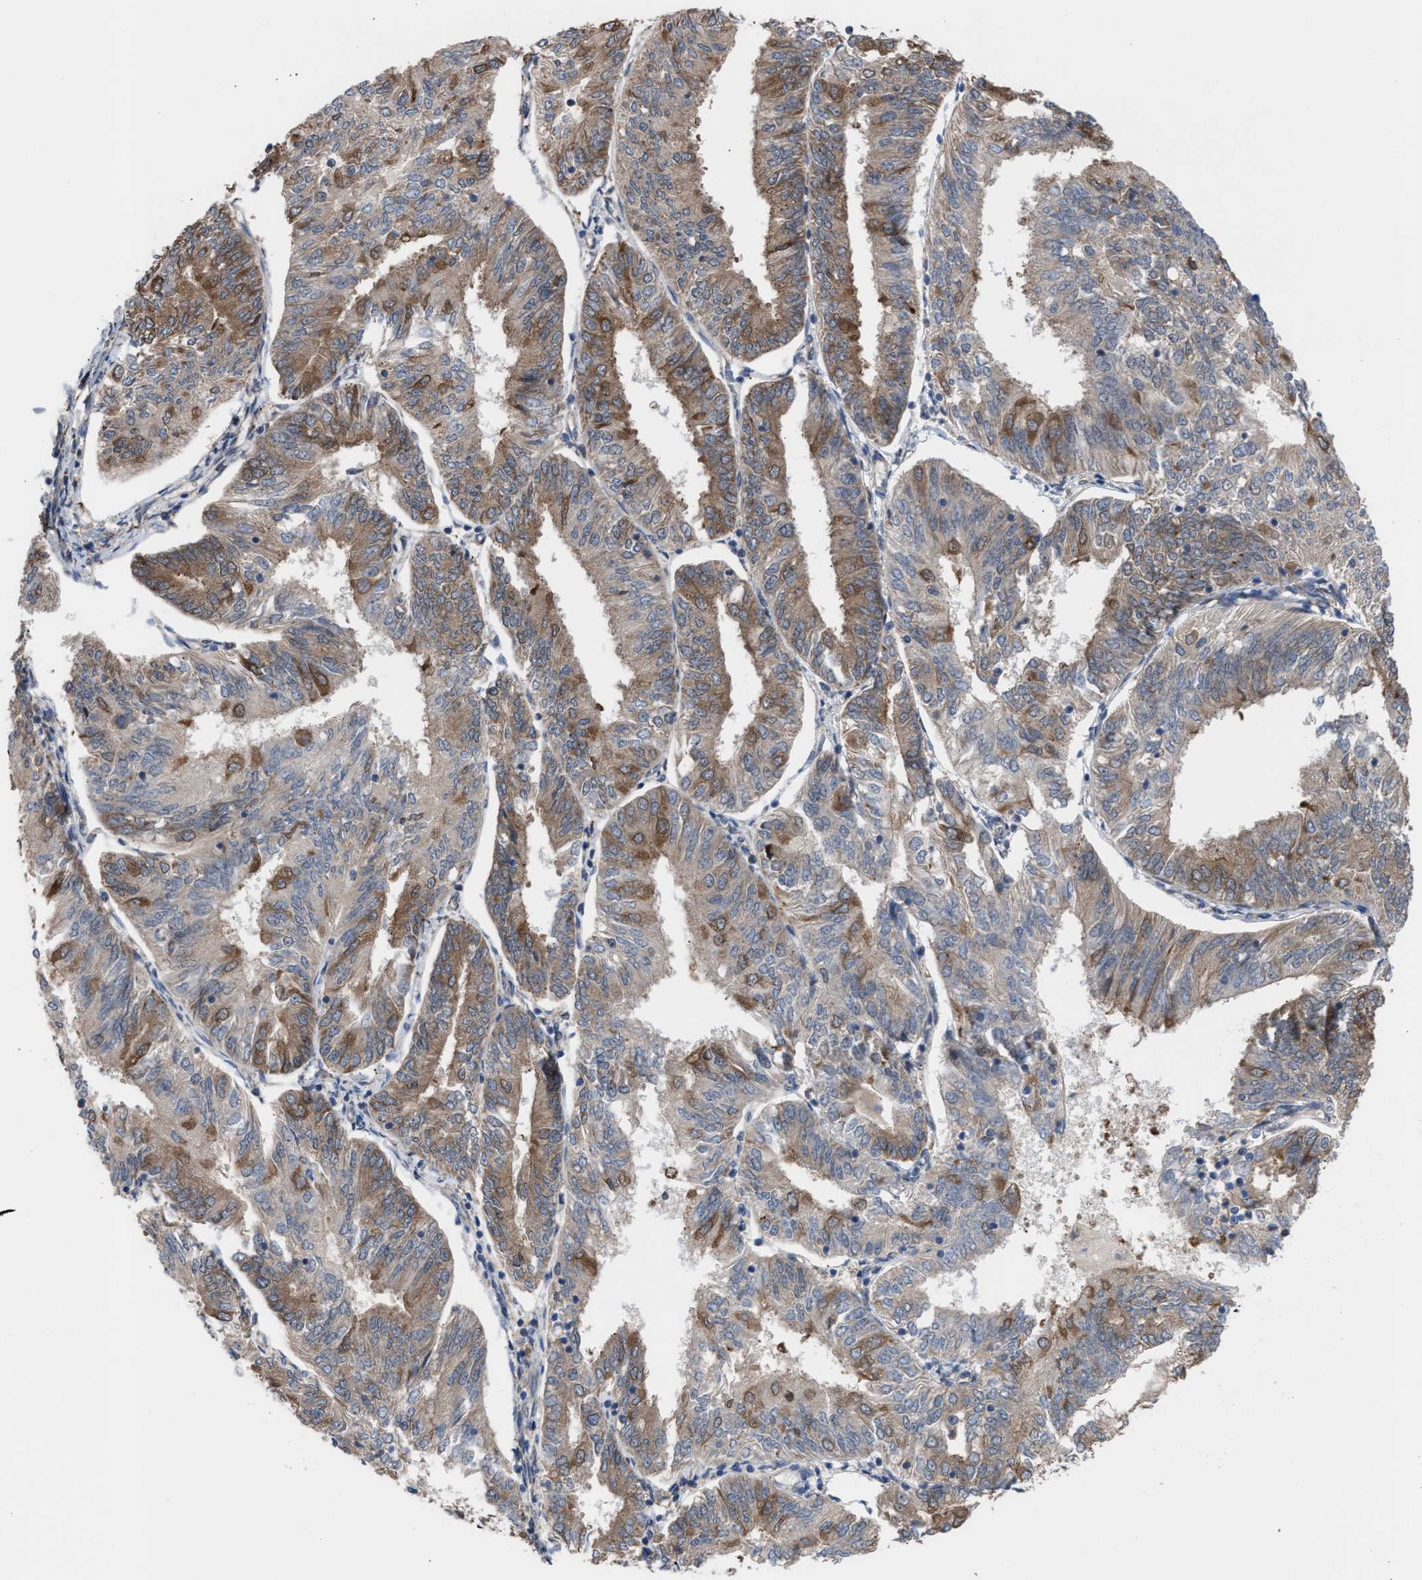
{"staining": {"intensity": "moderate", "quantity": ">75%", "location": "cytoplasmic/membranous"}, "tissue": "endometrial cancer", "cell_type": "Tumor cells", "image_type": "cancer", "snomed": [{"axis": "morphology", "description": "Adenocarcinoma, NOS"}, {"axis": "topography", "description": "Endometrium"}], "caption": "Immunohistochemistry photomicrograph of neoplastic tissue: adenocarcinoma (endometrial) stained using immunohistochemistry (IHC) shows medium levels of moderate protein expression localized specifically in the cytoplasmic/membranous of tumor cells, appearing as a cytoplasmic/membranous brown color.", "gene": "TP53BP2", "patient": {"sex": "female", "age": 58}}